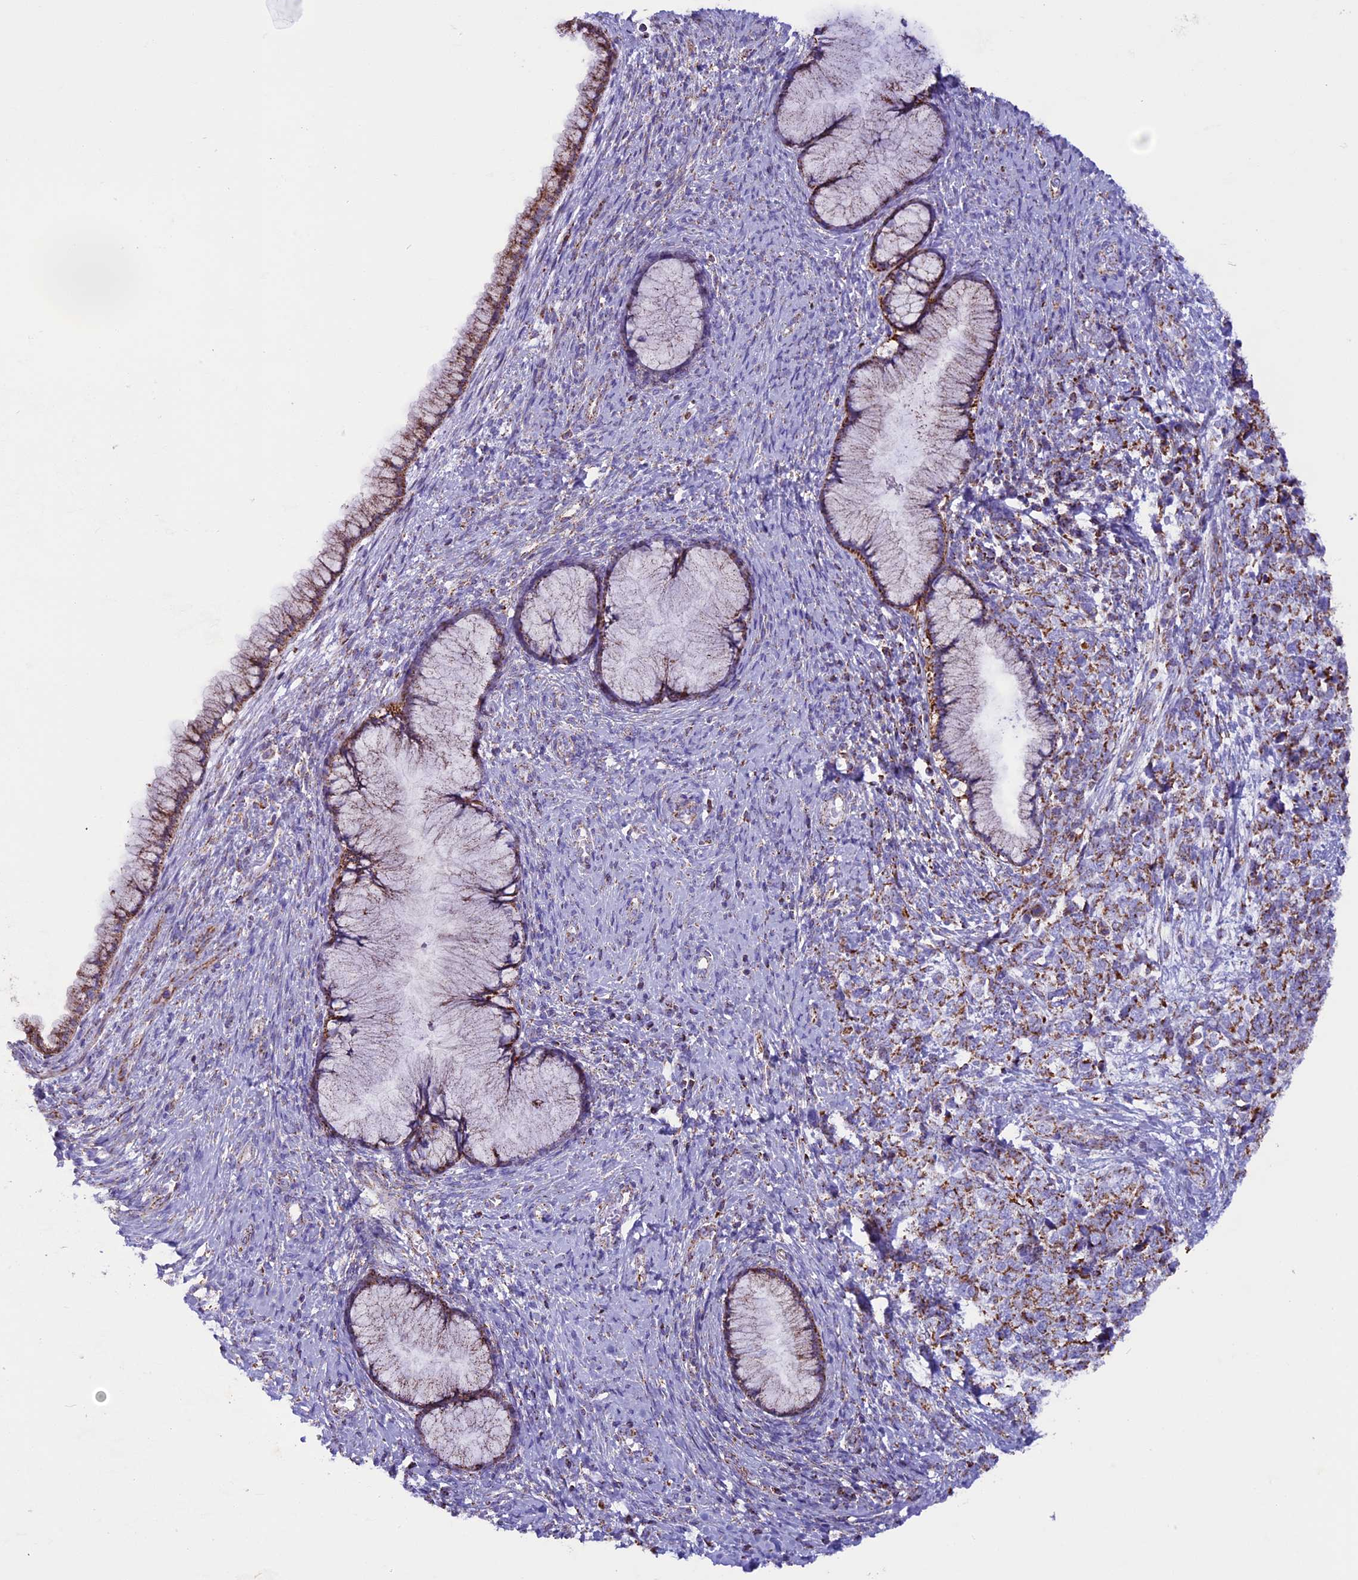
{"staining": {"intensity": "moderate", "quantity": "25%-75%", "location": "cytoplasmic/membranous"}, "tissue": "cervical cancer", "cell_type": "Tumor cells", "image_type": "cancer", "snomed": [{"axis": "morphology", "description": "Squamous cell carcinoma, NOS"}, {"axis": "topography", "description": "Cervix"}], "caption": "Squamous cell carcinoma (cervical) was stained to show a protein in brown. There is medium levels of moderate cytoplasmic/membranous staining in about 25%-75% of tumor cells. (Stains: DAB in brown, nuclei in blue, Microscopy: brightfield microscopy at high magnification).", "gene": "ICA1L", "patient": {"sex": "female", "age": 63}}